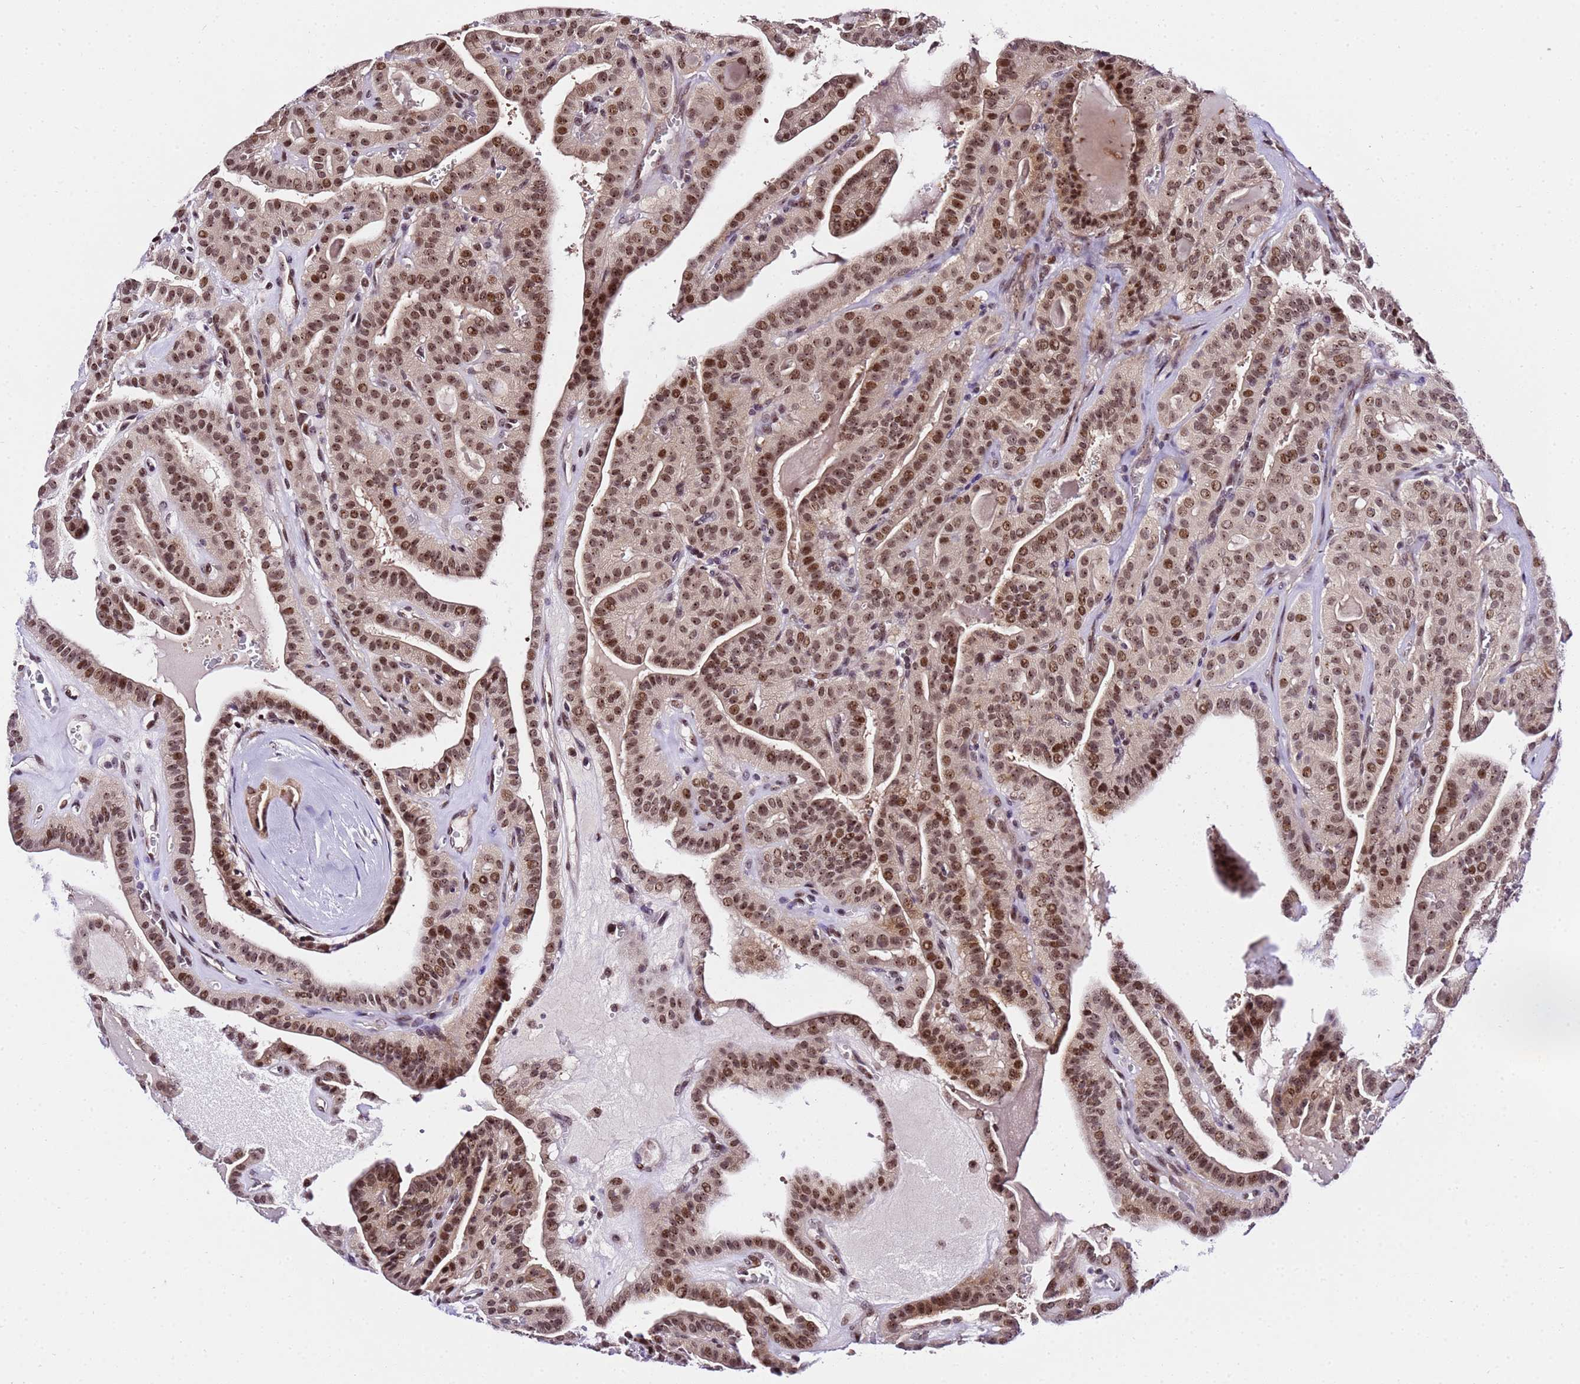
{"staining": {"intensity": "moderate", "quantity": ">75%", "location": "nuclear"}, "tissue": "thyroid cancer", "cell_type": "Tumor cells", "image_type": "cancer", "snomed": [{"axis": "morphology", "description": "Papillary adenocarcinoma, NOS"}, {"axis": "topography", "description": "Thyroid gland"}], "caption": "Thyroid papillary adenocarcinoma stained for a protein (brown) demonstrates moderate nuclear positive staining in approximately >75% of tumor cells.", "gene": "SLX4IP", "patient": {"sex": "male", "age": 52}}